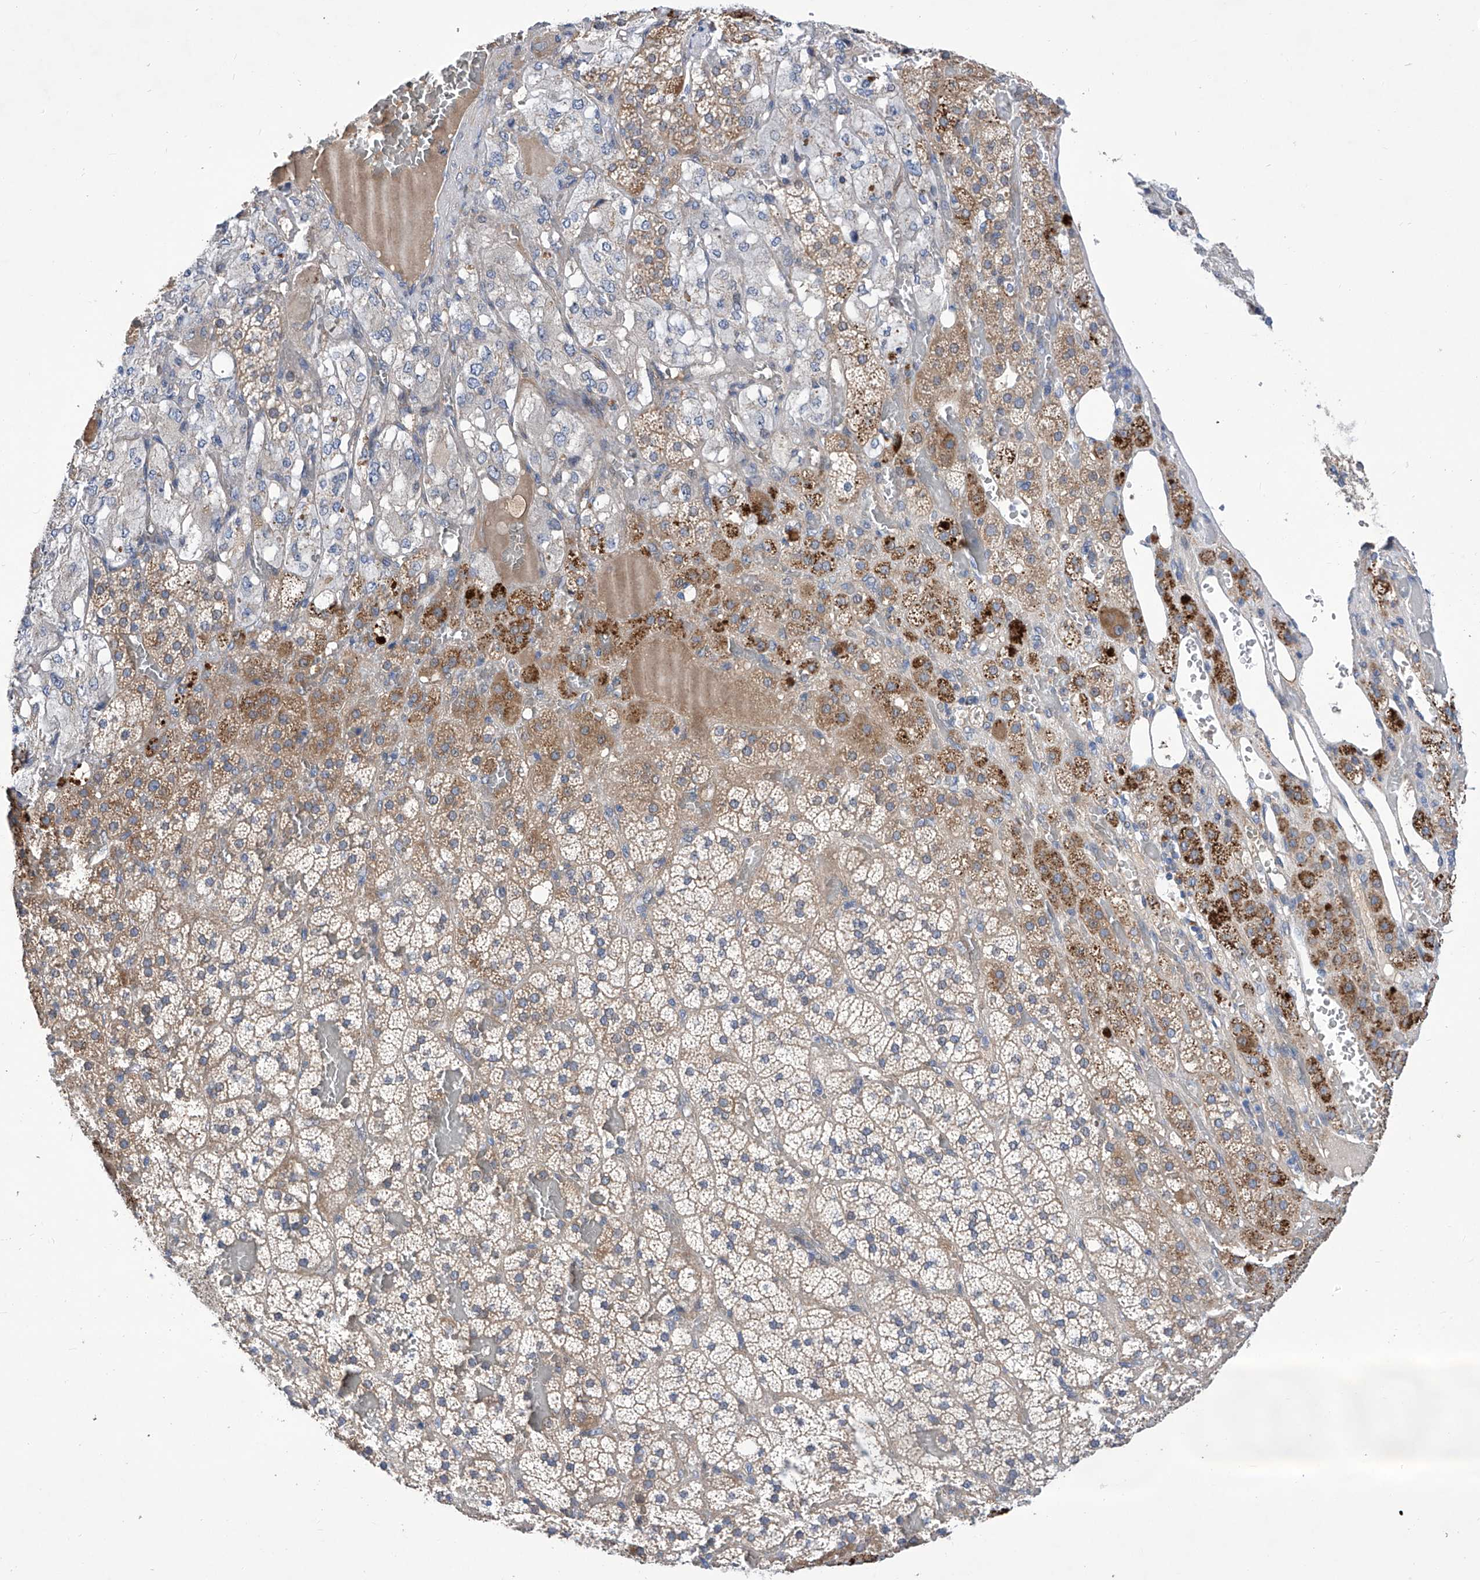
{"staining": {"intensity": "moderate", "quantity": "25%-75%", "location": "cytoplasmic/membranous"}, "tissue": "adrenal gland", "cell_type": "Glandular cells", "image_type": "normal", "snomed": [{"axis": "morphology", "description": "Normal tissue, NOS"}, {"axis": "topography", "description": "Adrenal gland"}], "caption": "Brown immunohistochemical staining in normal human adrenal gland displays moderate cytoplasmic/membranous staining in about 25%-75% of glandular cells. (DAB (3,3'-diaminobenzidine) IHC with brightfield microscopy, high magnification).", "gene": "SRBD1", "patient": {"sex": "female", "age": 59}}